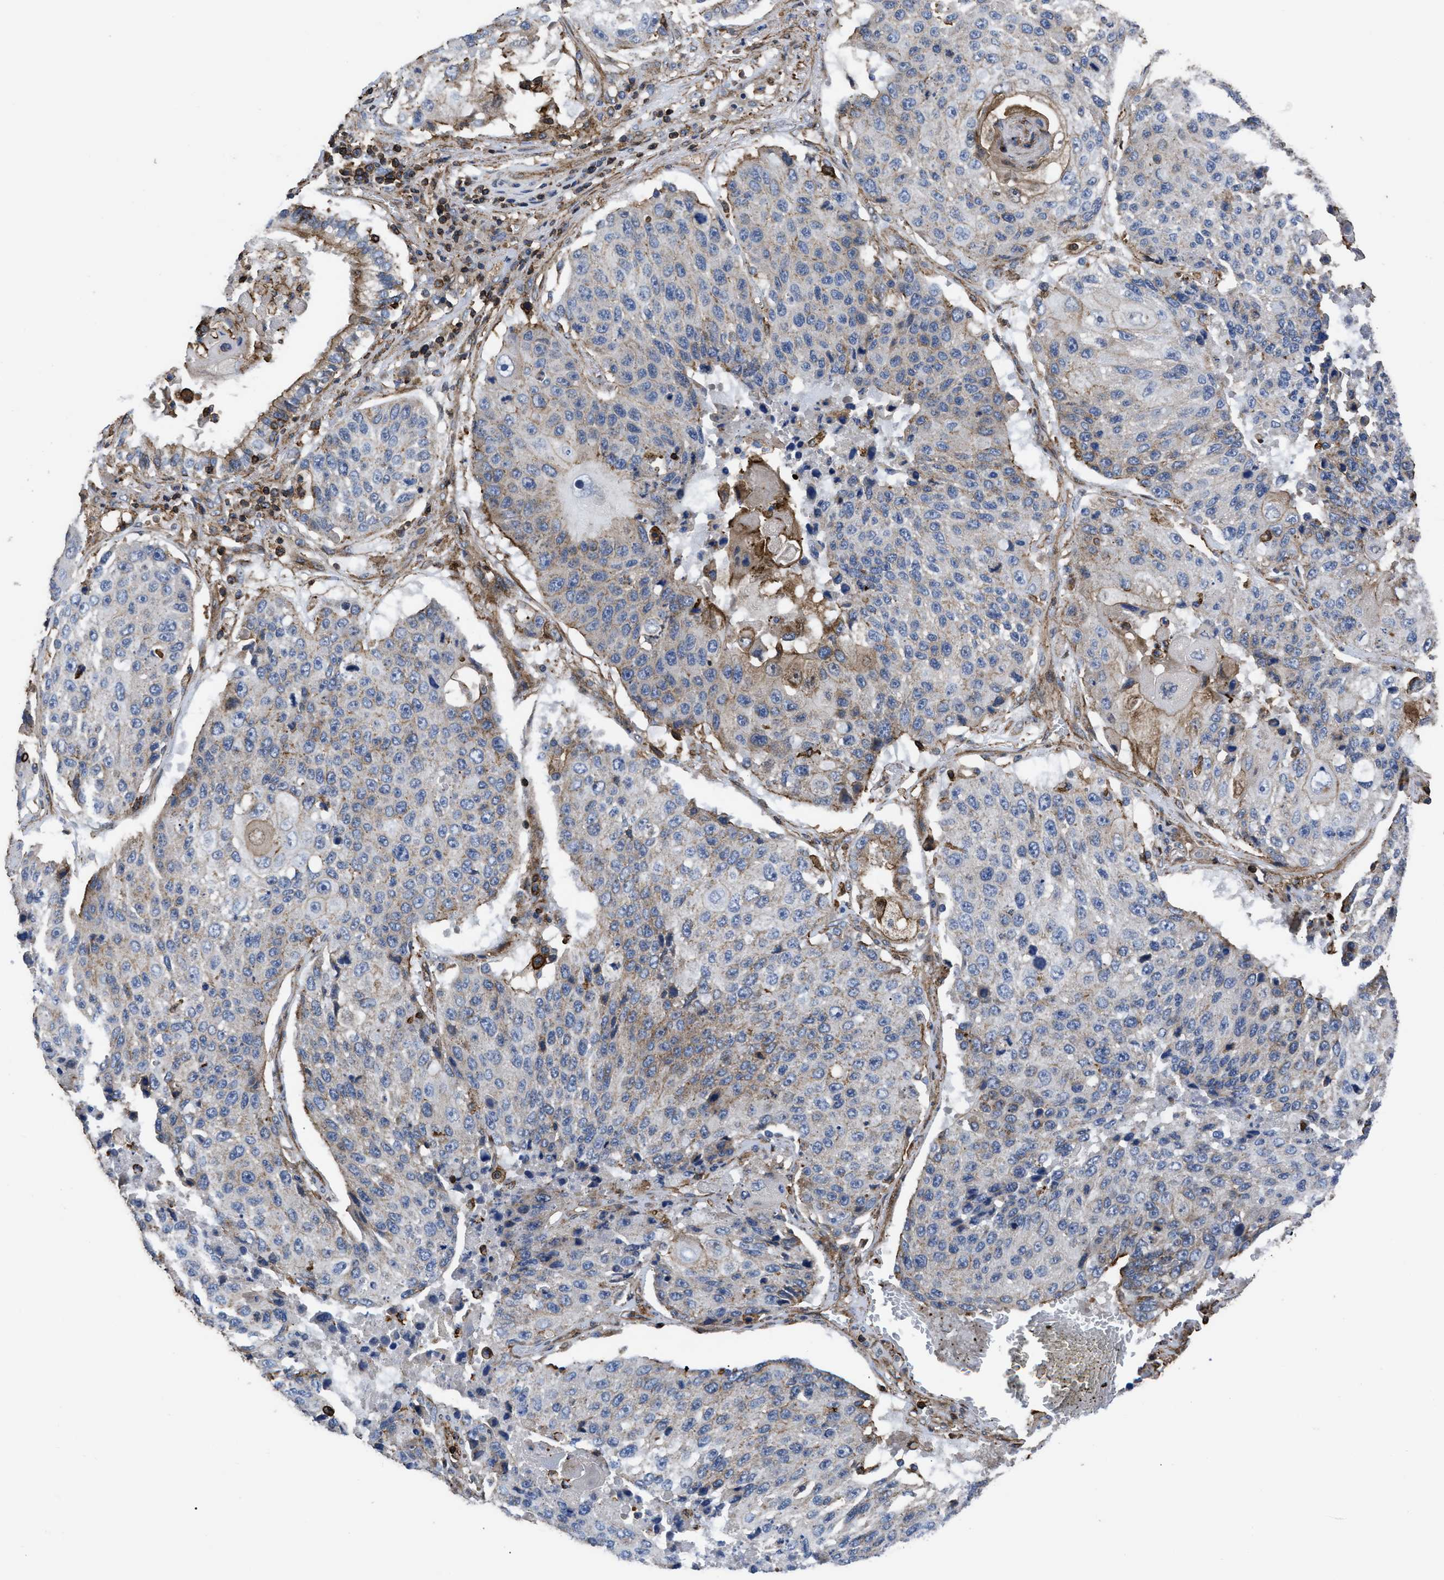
{"staining": {"intensity": "weak", "quantity": "25%-75%", "location": "cytoplasmic/membranous"}, "tissue": "lung cancer", "cell_type": "Tumor cells", "image_type": "cancer", "snomed": [{"axis": "morphology", "description": "Squamous cell carcinoma, NOS"}, {"axis": "topography", "description": "Lung"}], "caption": "Lung cancer stained with DAB immunohistochemistry exhibits low levels of weak cytoplasmic/membranous staining in about 25%-75% of tumor cells. Immunohistochemistry stains the protein of interest in brown and the nuclei are stained blue.", "gene": "SCUBE2", "patient": {"sex": "male", "age": 61}}